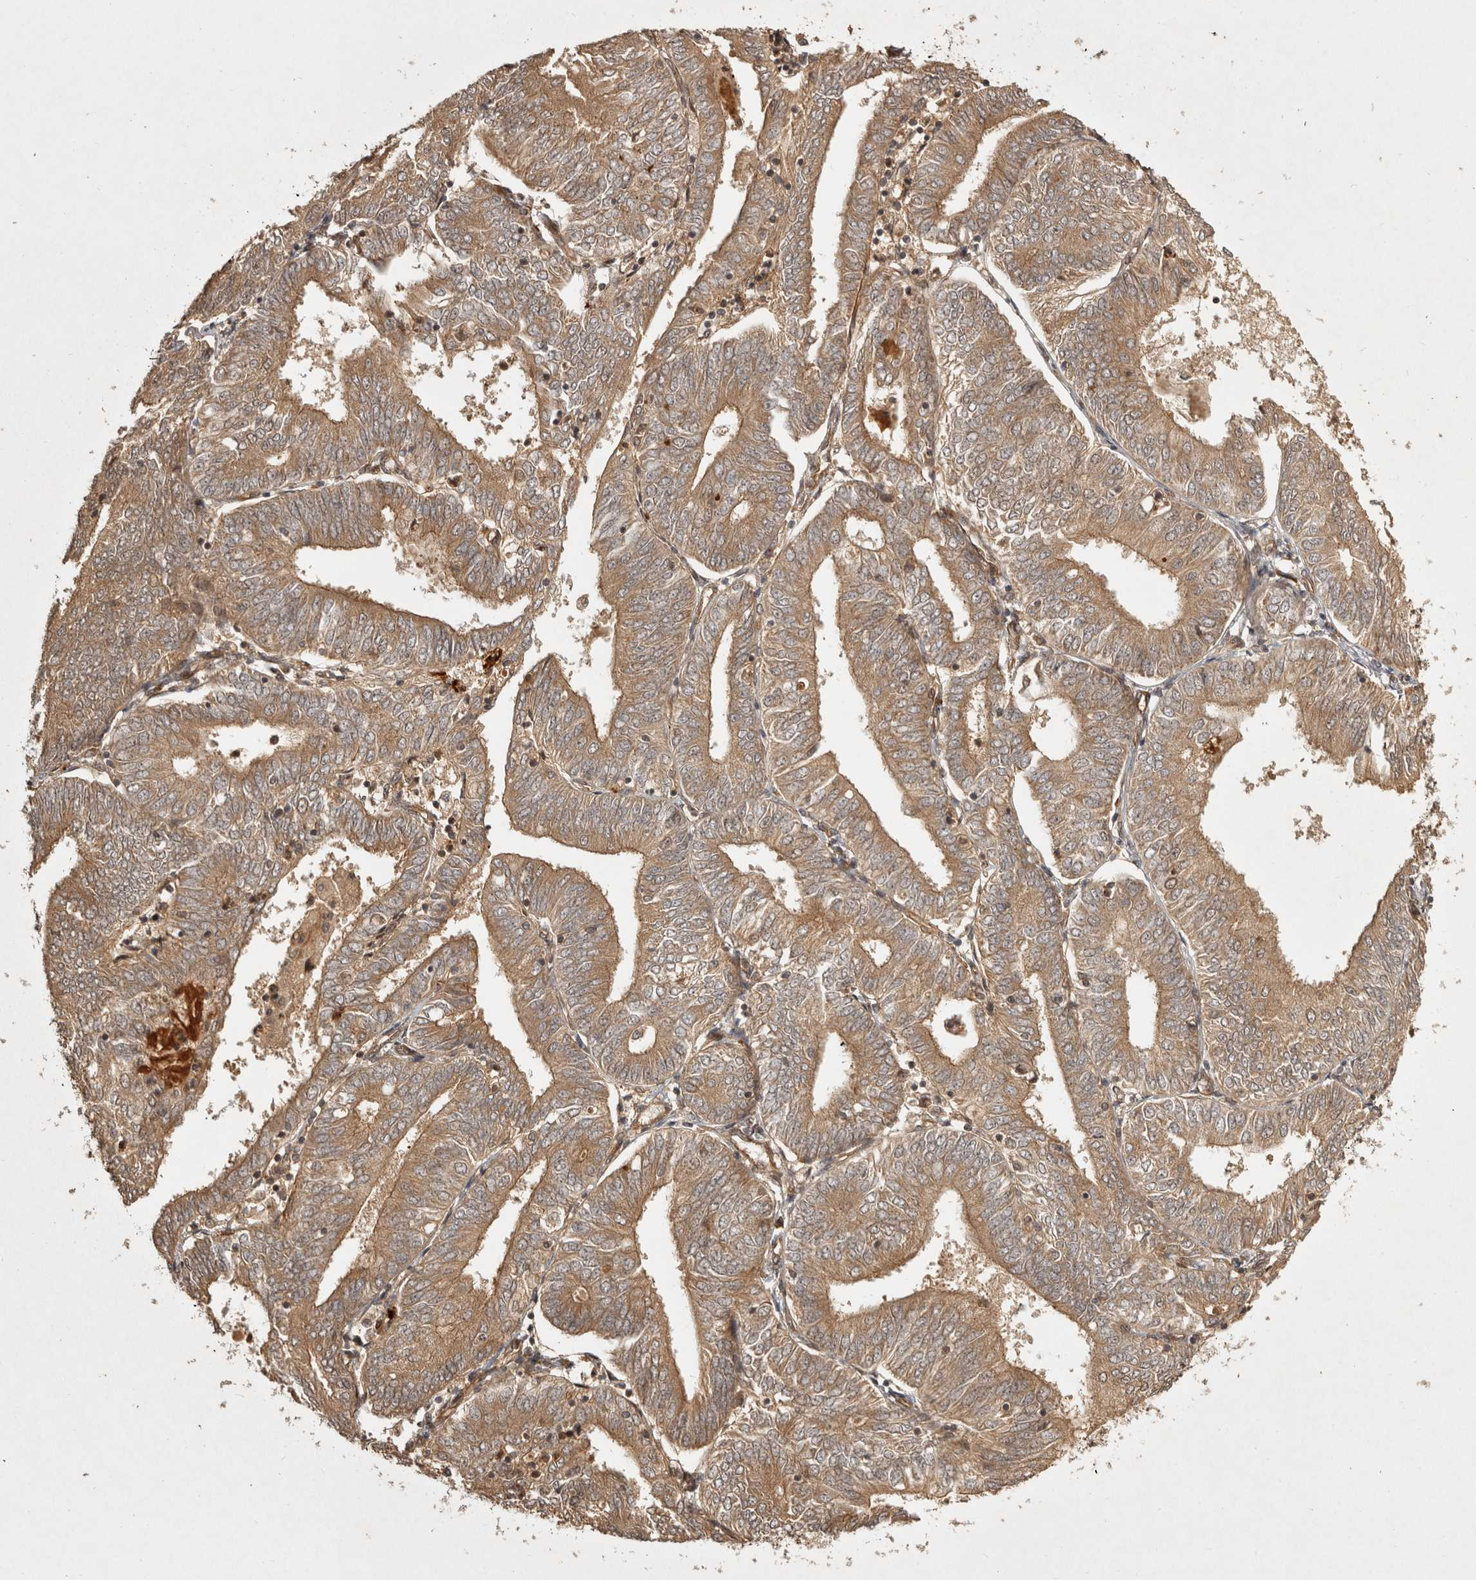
{"staining": {"intensity": "moderate", "quantity": ">75%", "location": "cytoplasmic/membranous"}, "tissue": "endometrial cancer", "cell_type": "Tumor cells", "image_type": "cancer", "snomed": [{"axis": "morphology", "description": "Adenocarcinoma, NOS"}, {"axis": "topography", "description": "Endometrium"}], "caption": "This image reveals endometrial cancer (adenocarcinoma) stained with immunohistochemistry to label a protein in brown. The cytoplasmic/membranous of tumor cells show moderate positivity for the protein. Nuclei are counter-stained blue.", "gene": "CAMSAP2", "patient": {"sex": "female", "age": 58}}